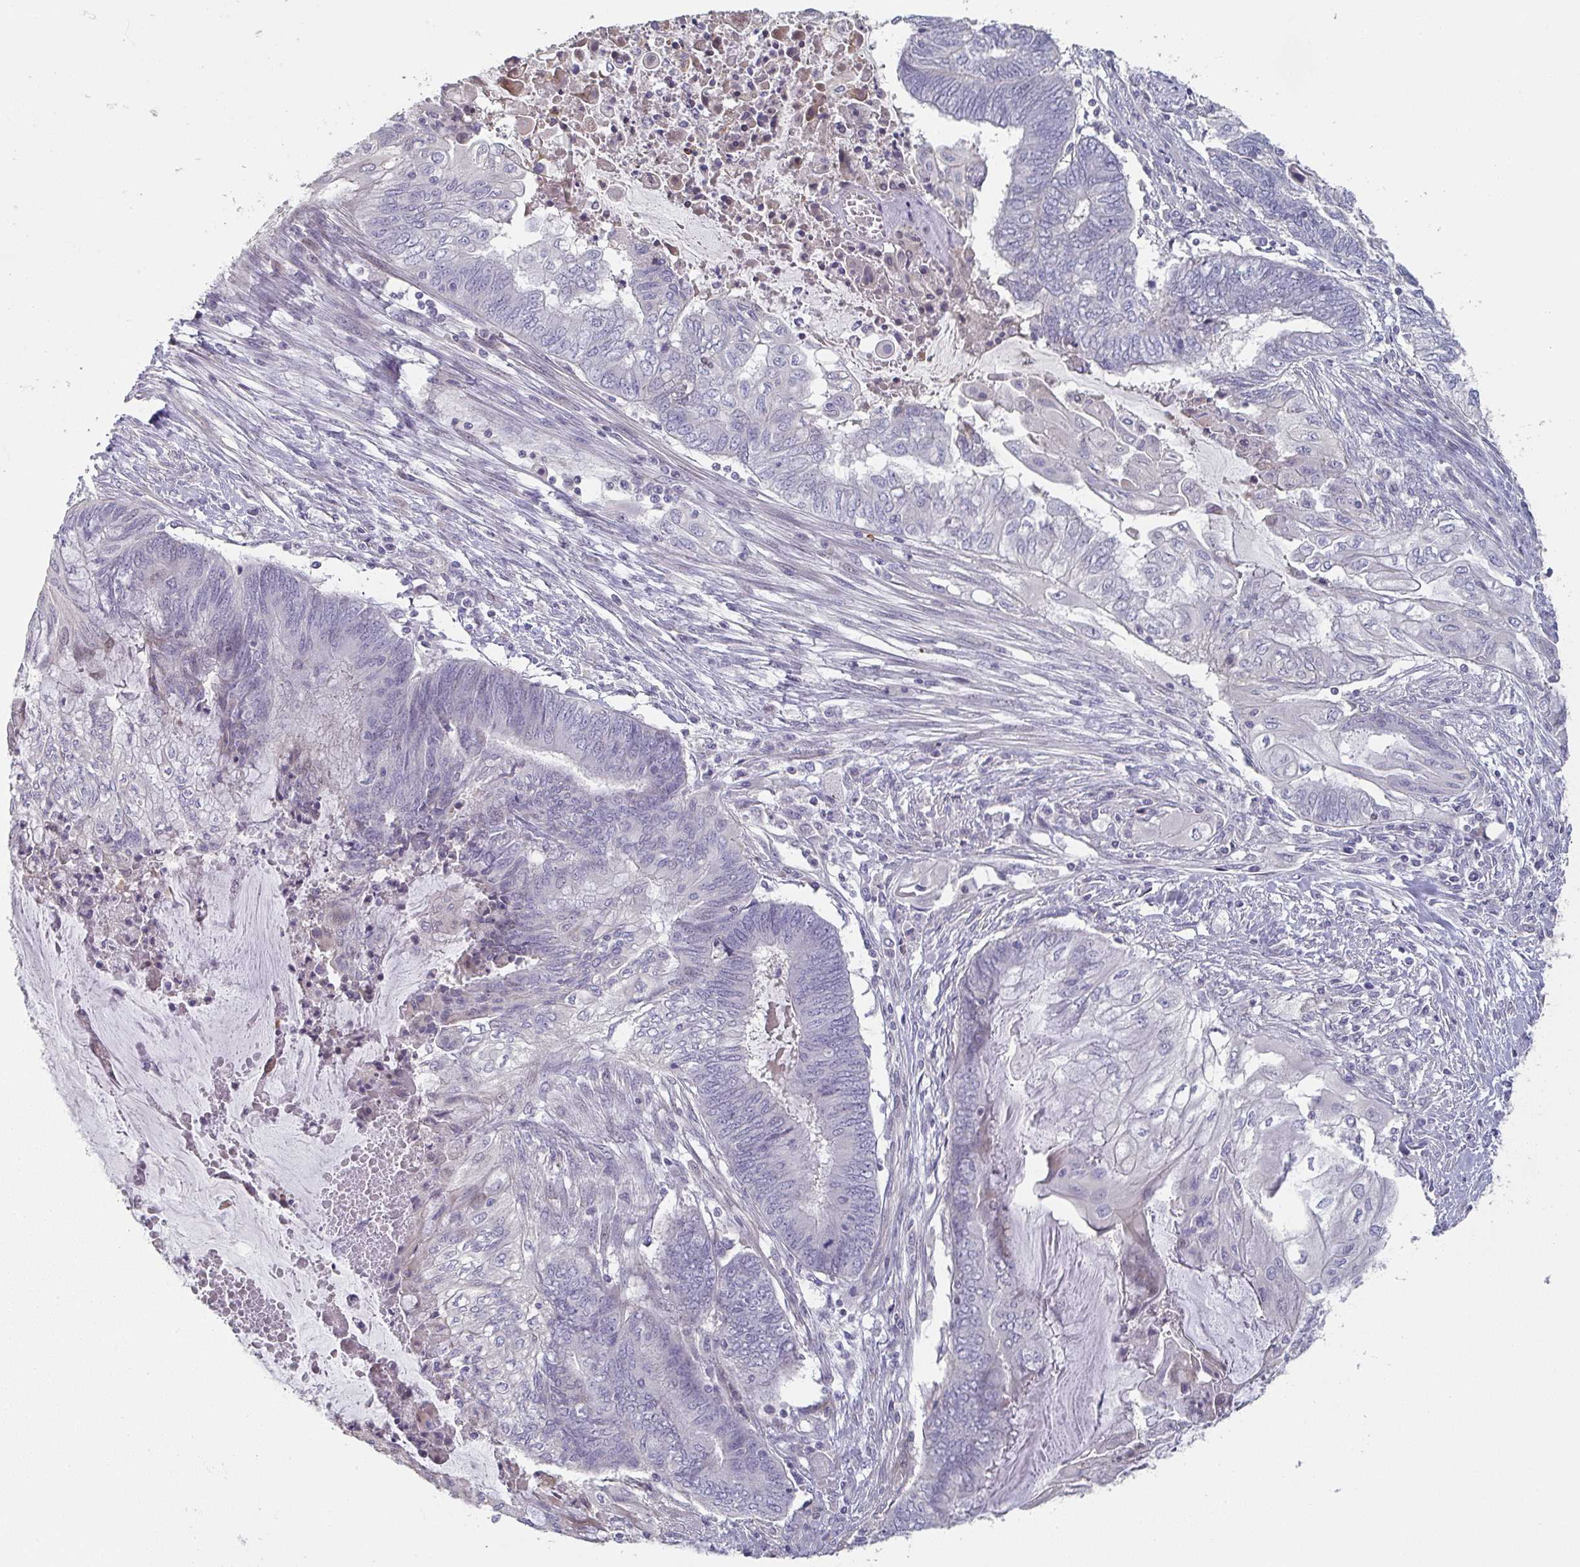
{"staining": {"intensity": "negative", "quantity": "none", "location": "none"}, "tissue": "endometrial cancer", "cell_type": "Tumor cells", "image_type": "cancer", "snomed": [{"axis": "morphology", "description": "Adenocarcinoma, NOS"}, {"axis": "topography", "description": "Uterus"}, {"axis": "topography", "description": "Endometrium"}], "caption": "This is an IHC micrograph of endometrial cancer. There is no expression in tumor cells.", "gene": "A1CF", "patient": {"sex": "female", "age": 70}}